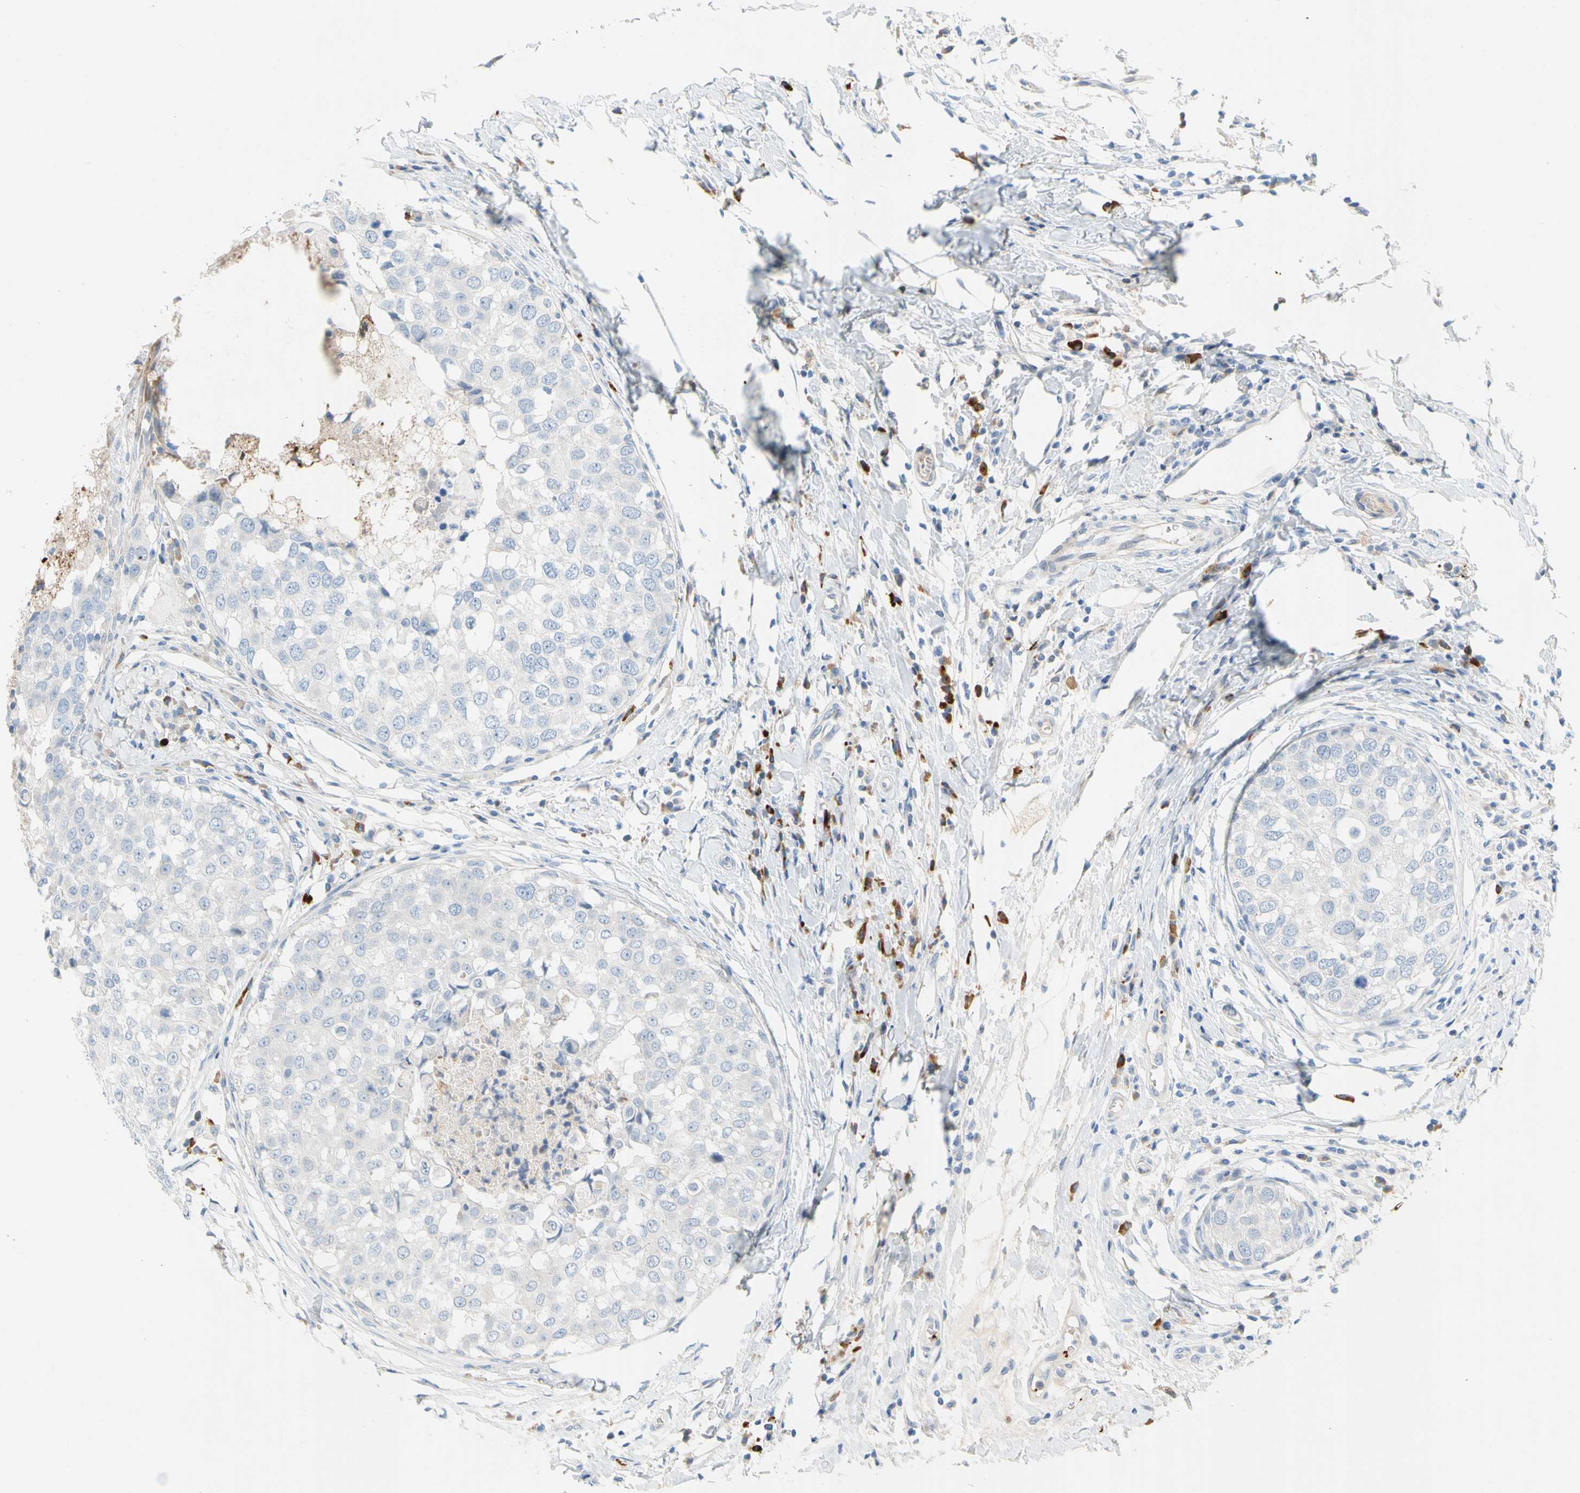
{"staining": {"intensity": "negative", "quantity": "none", "location": "none"}, "tissue": "breast cancer", "cell_type": "Tumor cells", "image_type": "cancer", "snomed": [{"axis": "morphology", "description": "Duct carcinoma"}, {"axis": "topography", "description": "Breast"}], "caption": "High magnification brightfield microscopy of breast infiltrating ductal carcinoma stained with DAB (brown) and counterstained with hematoxylin (blue): tumor cells show no significant positivity.", "gene": "PPBP", "patient": {"sex": "female", "age": 27}}